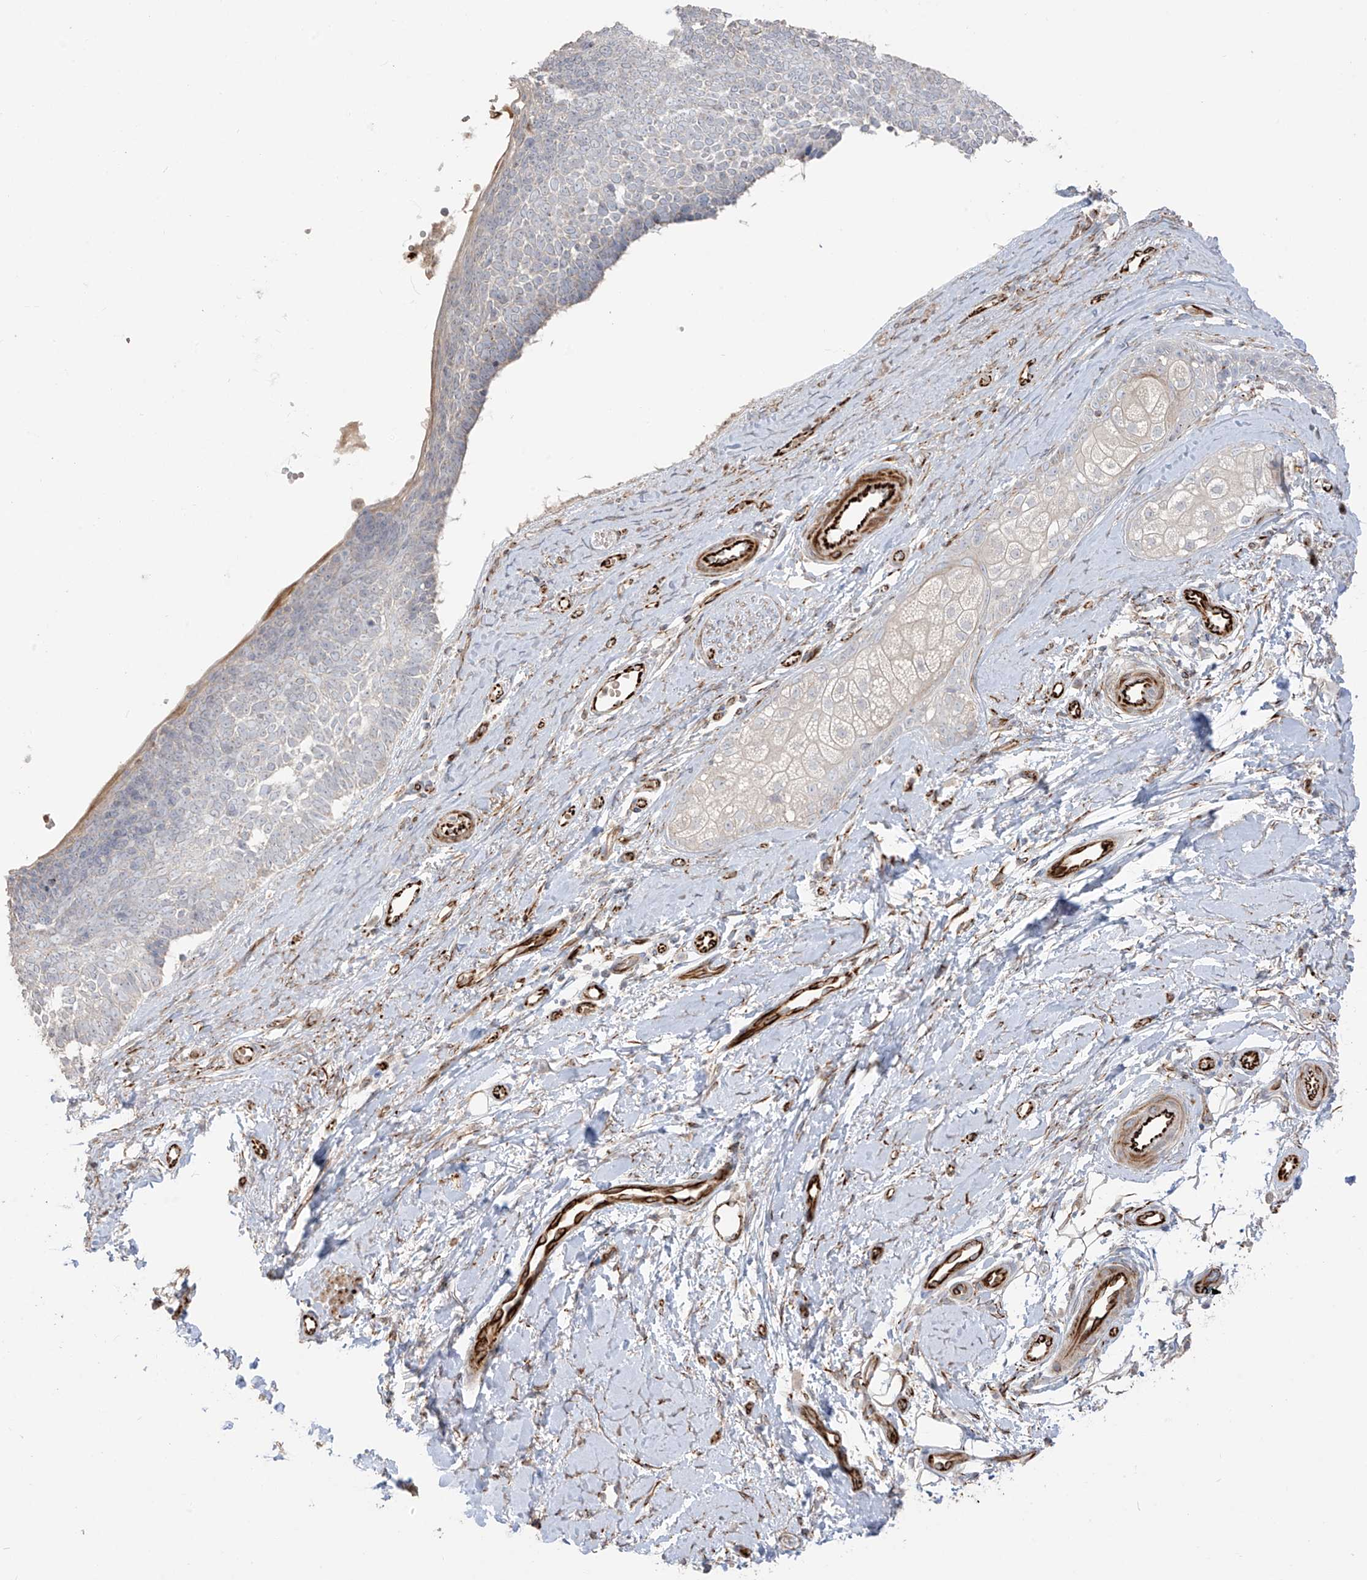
{"staining": {"intensity": "negative", "quantity": "none", "location": "none"}, "tissue": "skin cancer", "cell_type": "Tumor cells", "image_type": "cancer", "snomed": [{"axis": "morphology", "description": "Basal cell carcinoma"}, {"axis": "topography", "description": "Skin"}], "caption": "This is an immunohistochemistry (IHC) image of human basal cell carcinoma (skin). There is no expression in tumor cells.", "gene": "DCDC2", "patient": {"sex": "female", "age": 81}}